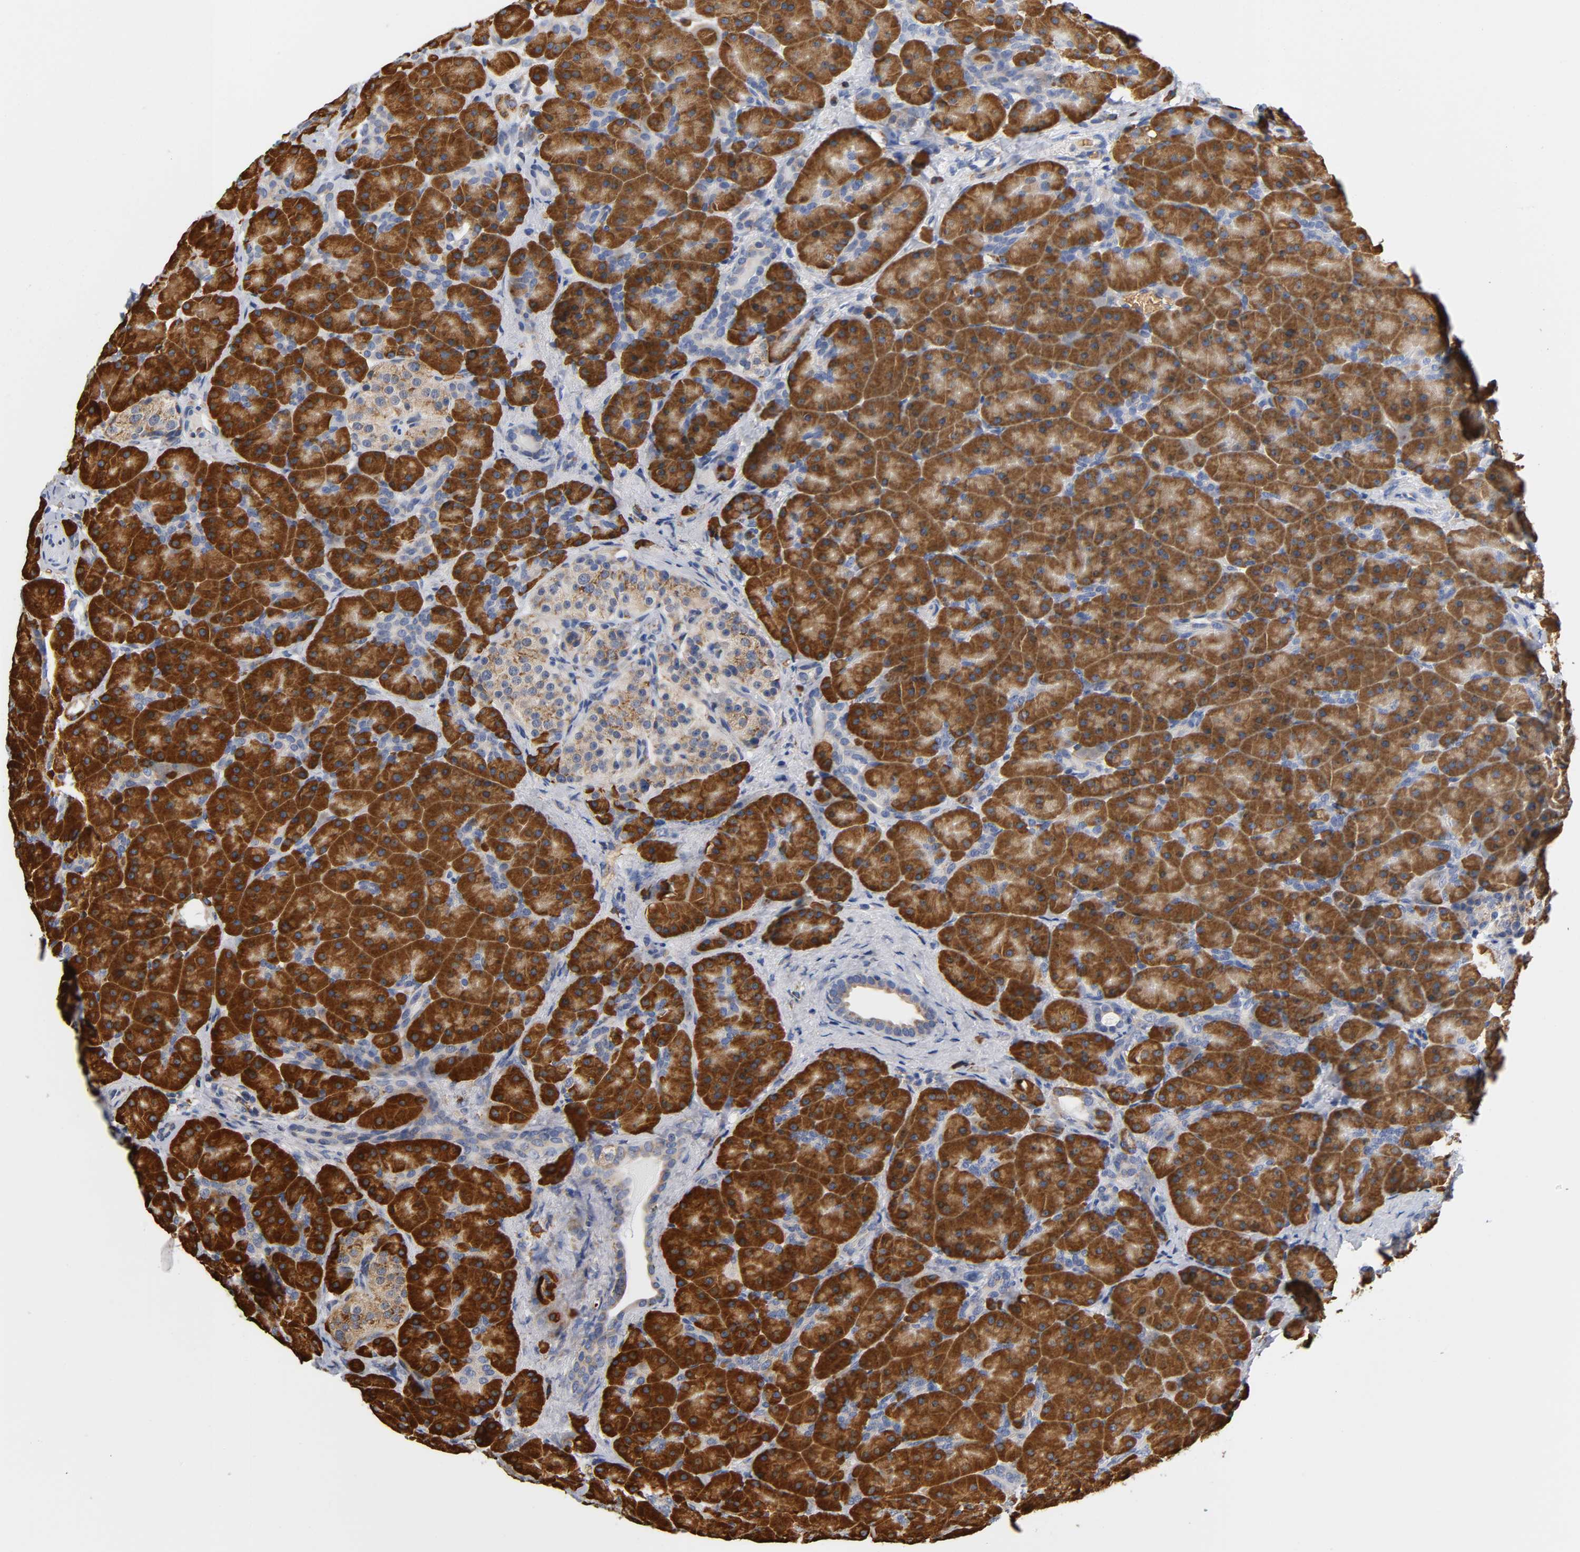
{"staining": {"intensity": "strong", "quantity": ">75%", "location": "cytoplasmic/membranous"}, "tissue": "pancreas", "cell_type": "Exocrine glandular cells", "image_type": "normal", "snomed": [{"axis": "morphology", "description": "Normal tissue, NOS"}, {"axis": "topography", "description": "Pancreas"}], "caption": "The immunohistochemical stain shows strong cytoplasmic/membranous staining in exocrine glandular cells of normal pancreas.", "gene": "UCKL1", "patient": {"sex": "male", "age": 66}}